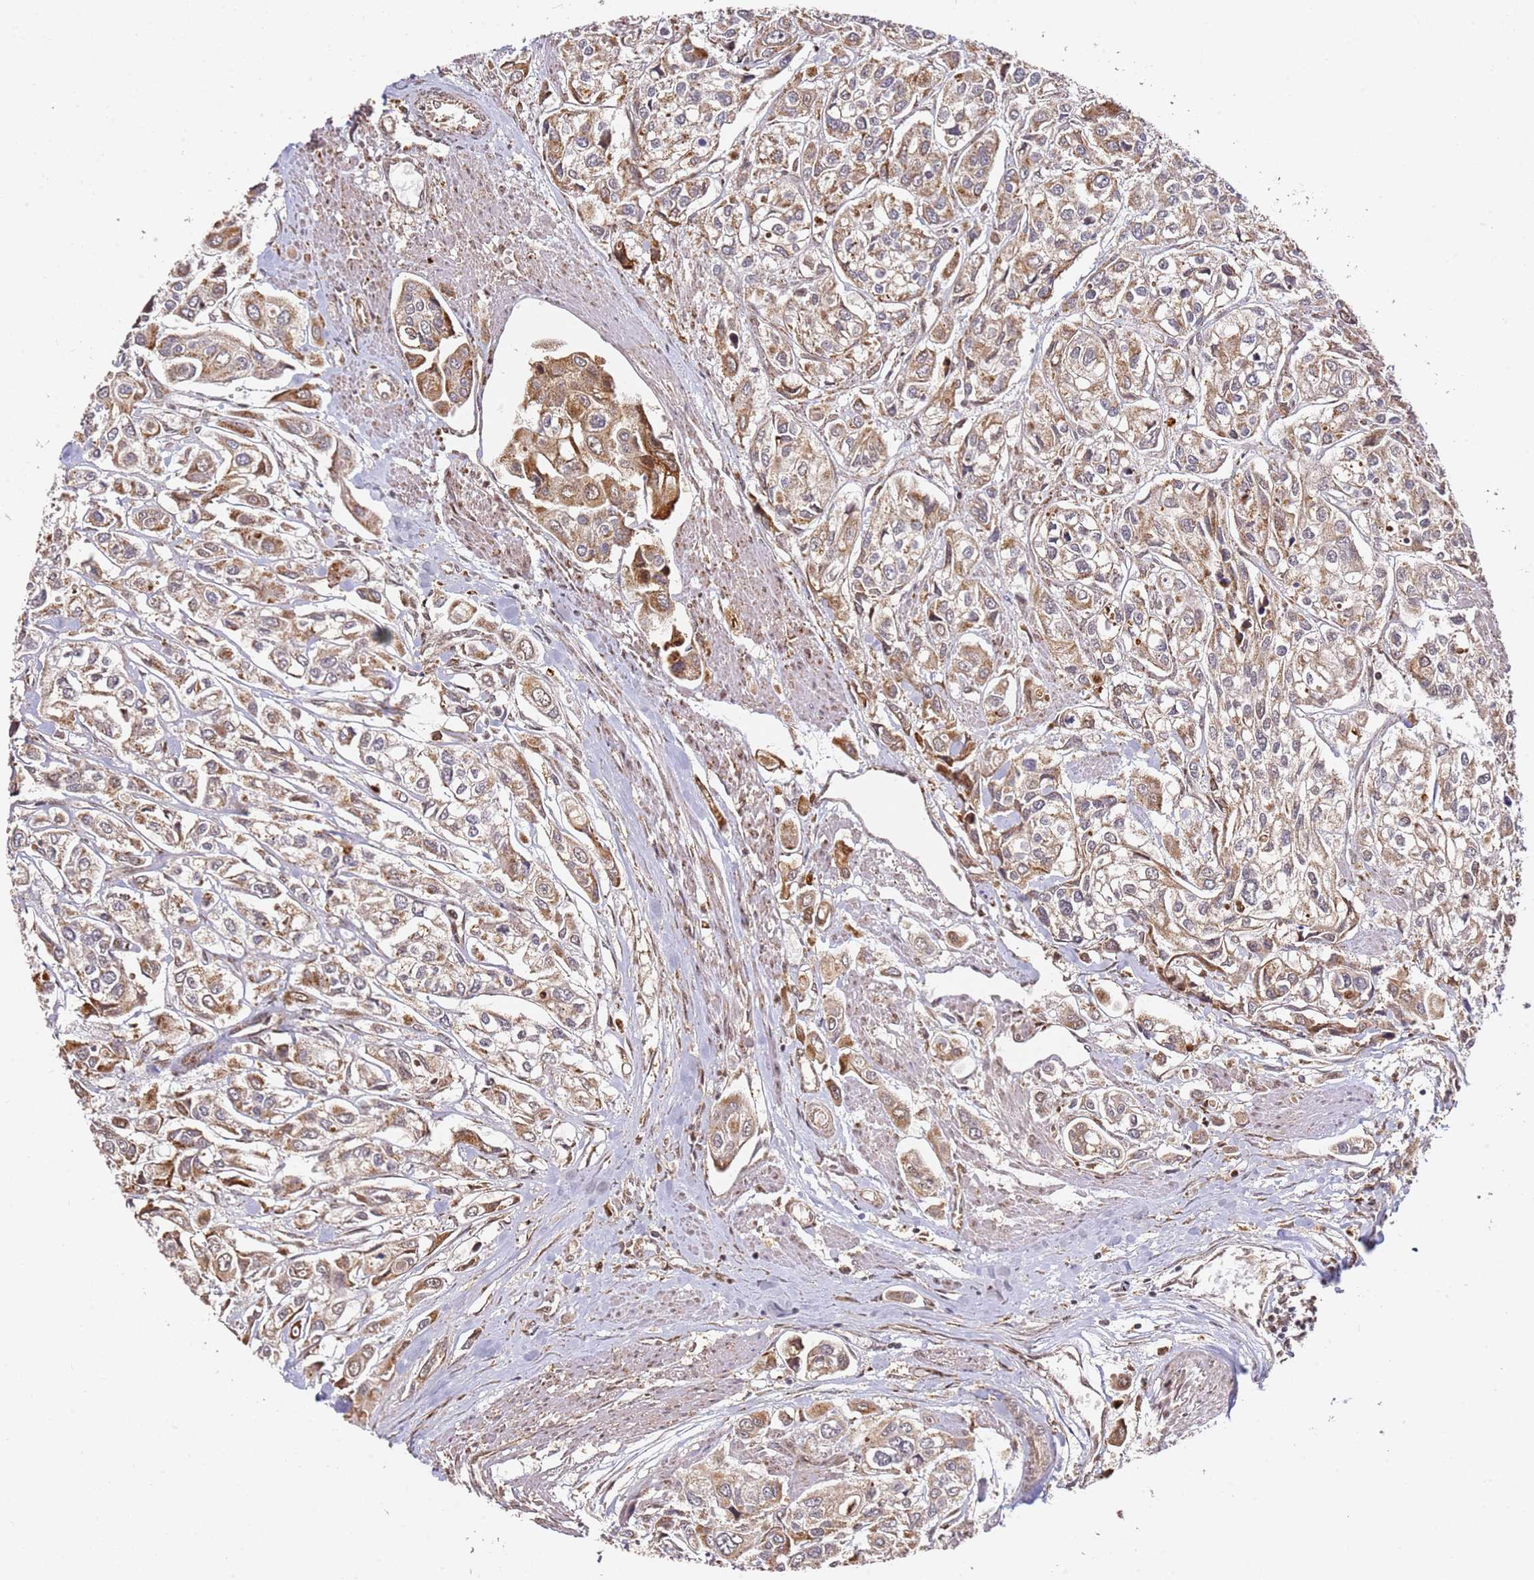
{"staining": {"intensity": "weak", "quantity": ">75%", "location": "cytoplasmic/membranous"}, "tissue": "urothelial cancer", "cell_type": "Tumor cells", "image_type": "cancer", "snomed": [{"axis": "morphology", "description": "Urothelial carcinoma, High grade"}, {"axis": "topography", "description": "Urinary bladder"}], "caption": "A brown stain shows weak cytoplasmic/membranous positivity of a protein in urothelial cancer tumor cells.", "gene": "SMOX", "patient": {"sex": "male", "age": 67}}